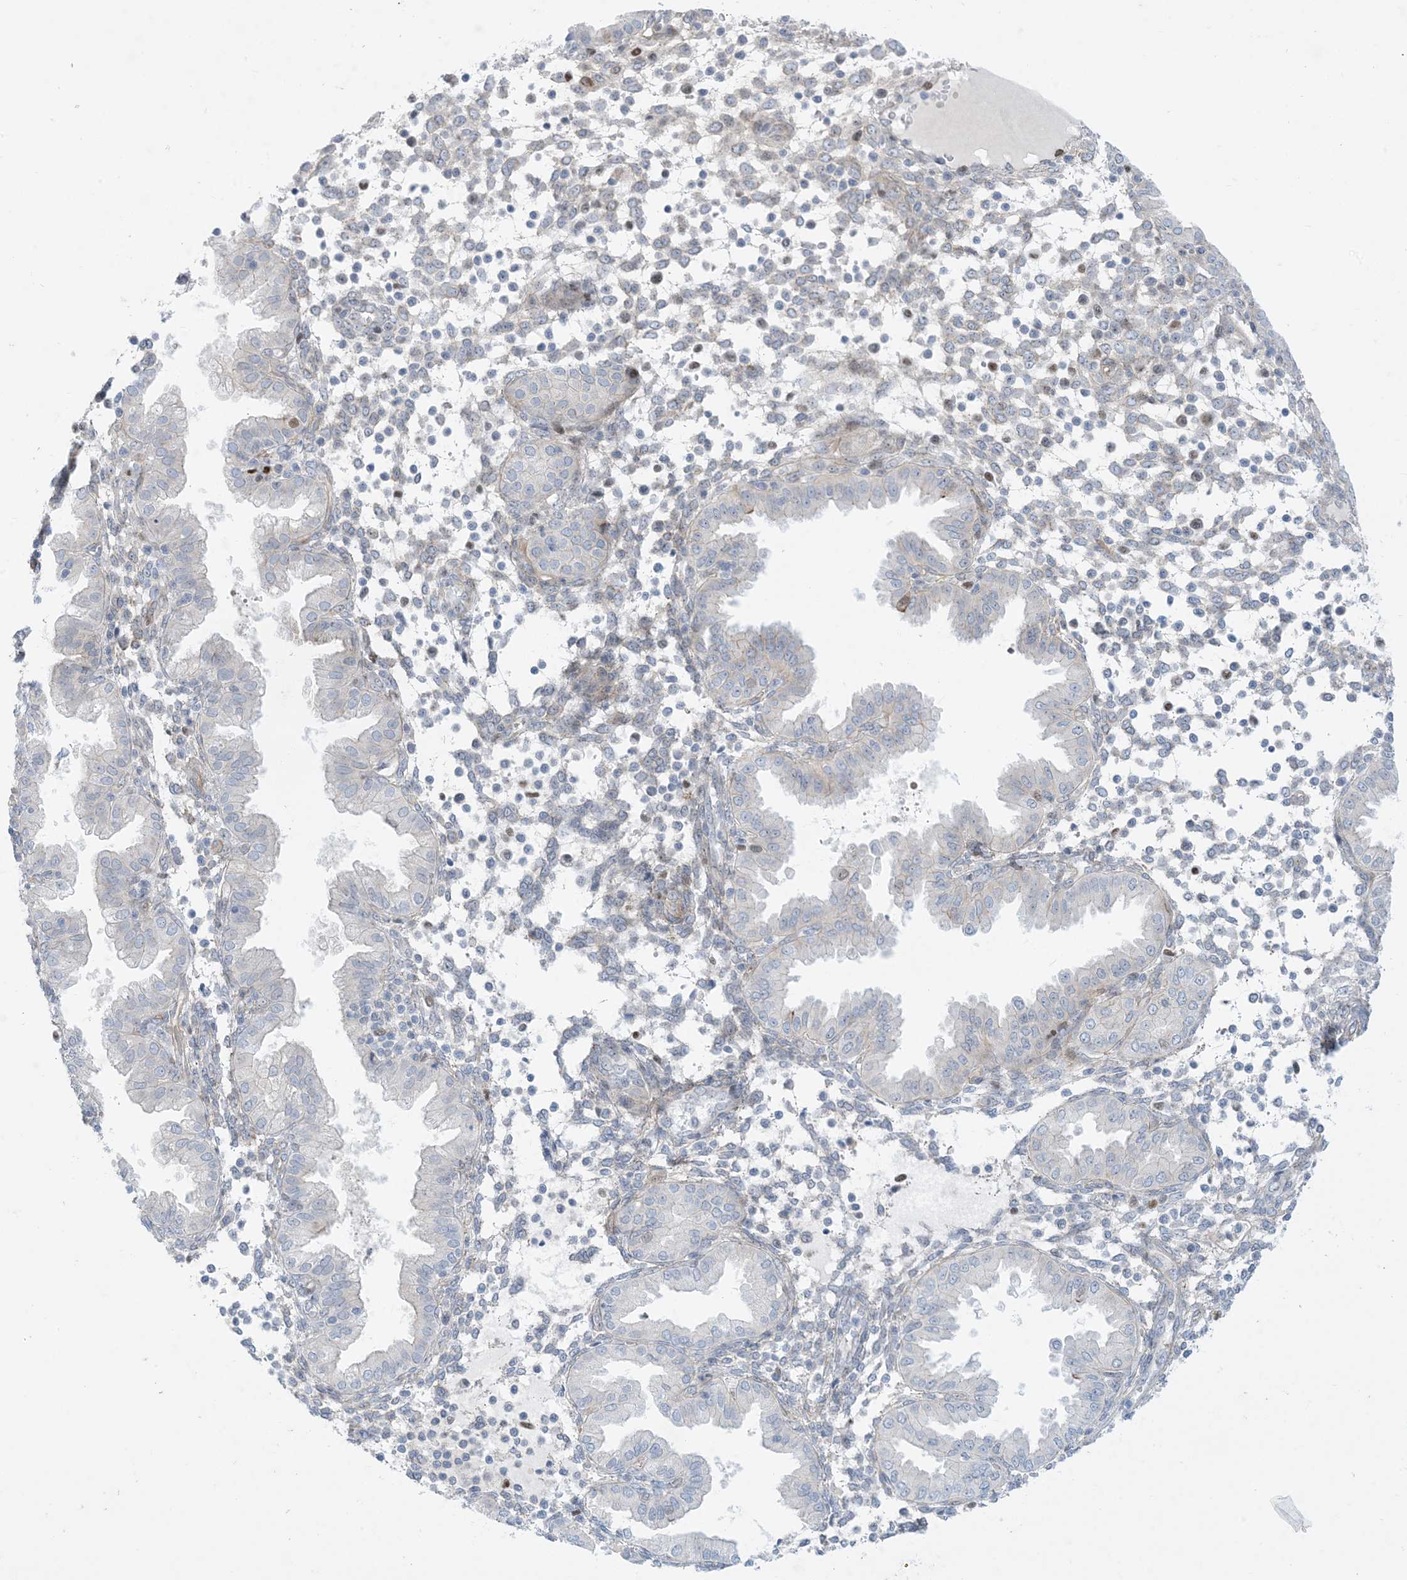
{"staining": {"intensity": "moderate", "quantity": "<25%", "location": "nuclear"}, "tissue": "endometrium", "cell_type": "Cells in endometrial stroma", "image_type": "normal", "snomed": [{"axis": "morphology", "description": "Normal tissue, NOS"}, {"axis": "topography", "description": "Endometrium"}], "caption": "Unremarkable endometrium demonstrates moderate nuclear positivity in about <25% of cells in endometrial stroma.", "gene": "MARS2", "patient": {"sex": "female", "age": 53}}